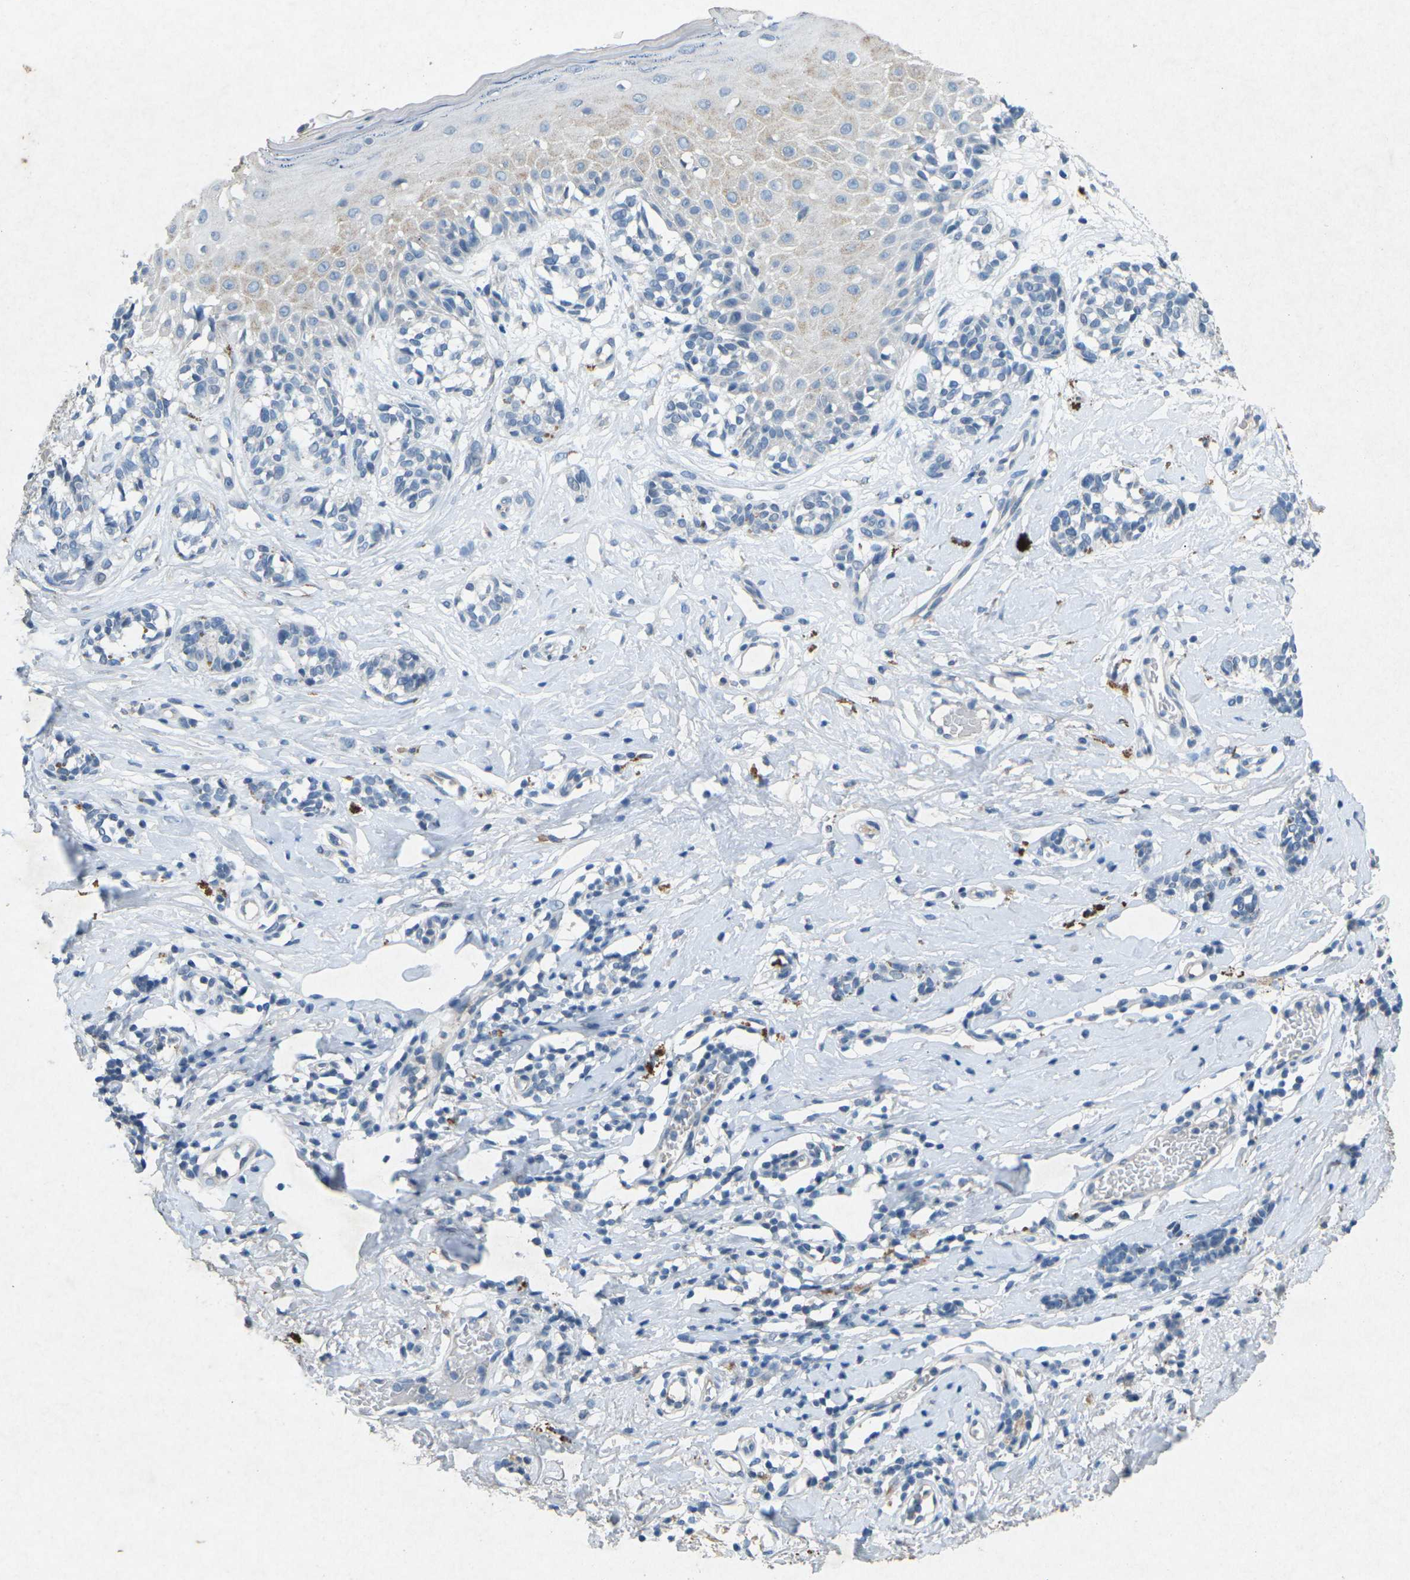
{"staining": {"intensity": "negative", "quantity": "none", "location": "none"}, "tissue": "melanoma", "cell_type": "Tumor cells", "image_type": "cancer", "snomed": [{"axis": "morphology", "description": "Malignant melanoma, NOS"}, {"axis": "topography", "description": "Skin"}], "caption": "IHC image of melanoma stained for a protein (brown), which demonstrates no positivity in tumor cells.", "gene": "A1BG", "patient": {"sex": "male", "age": 64}}